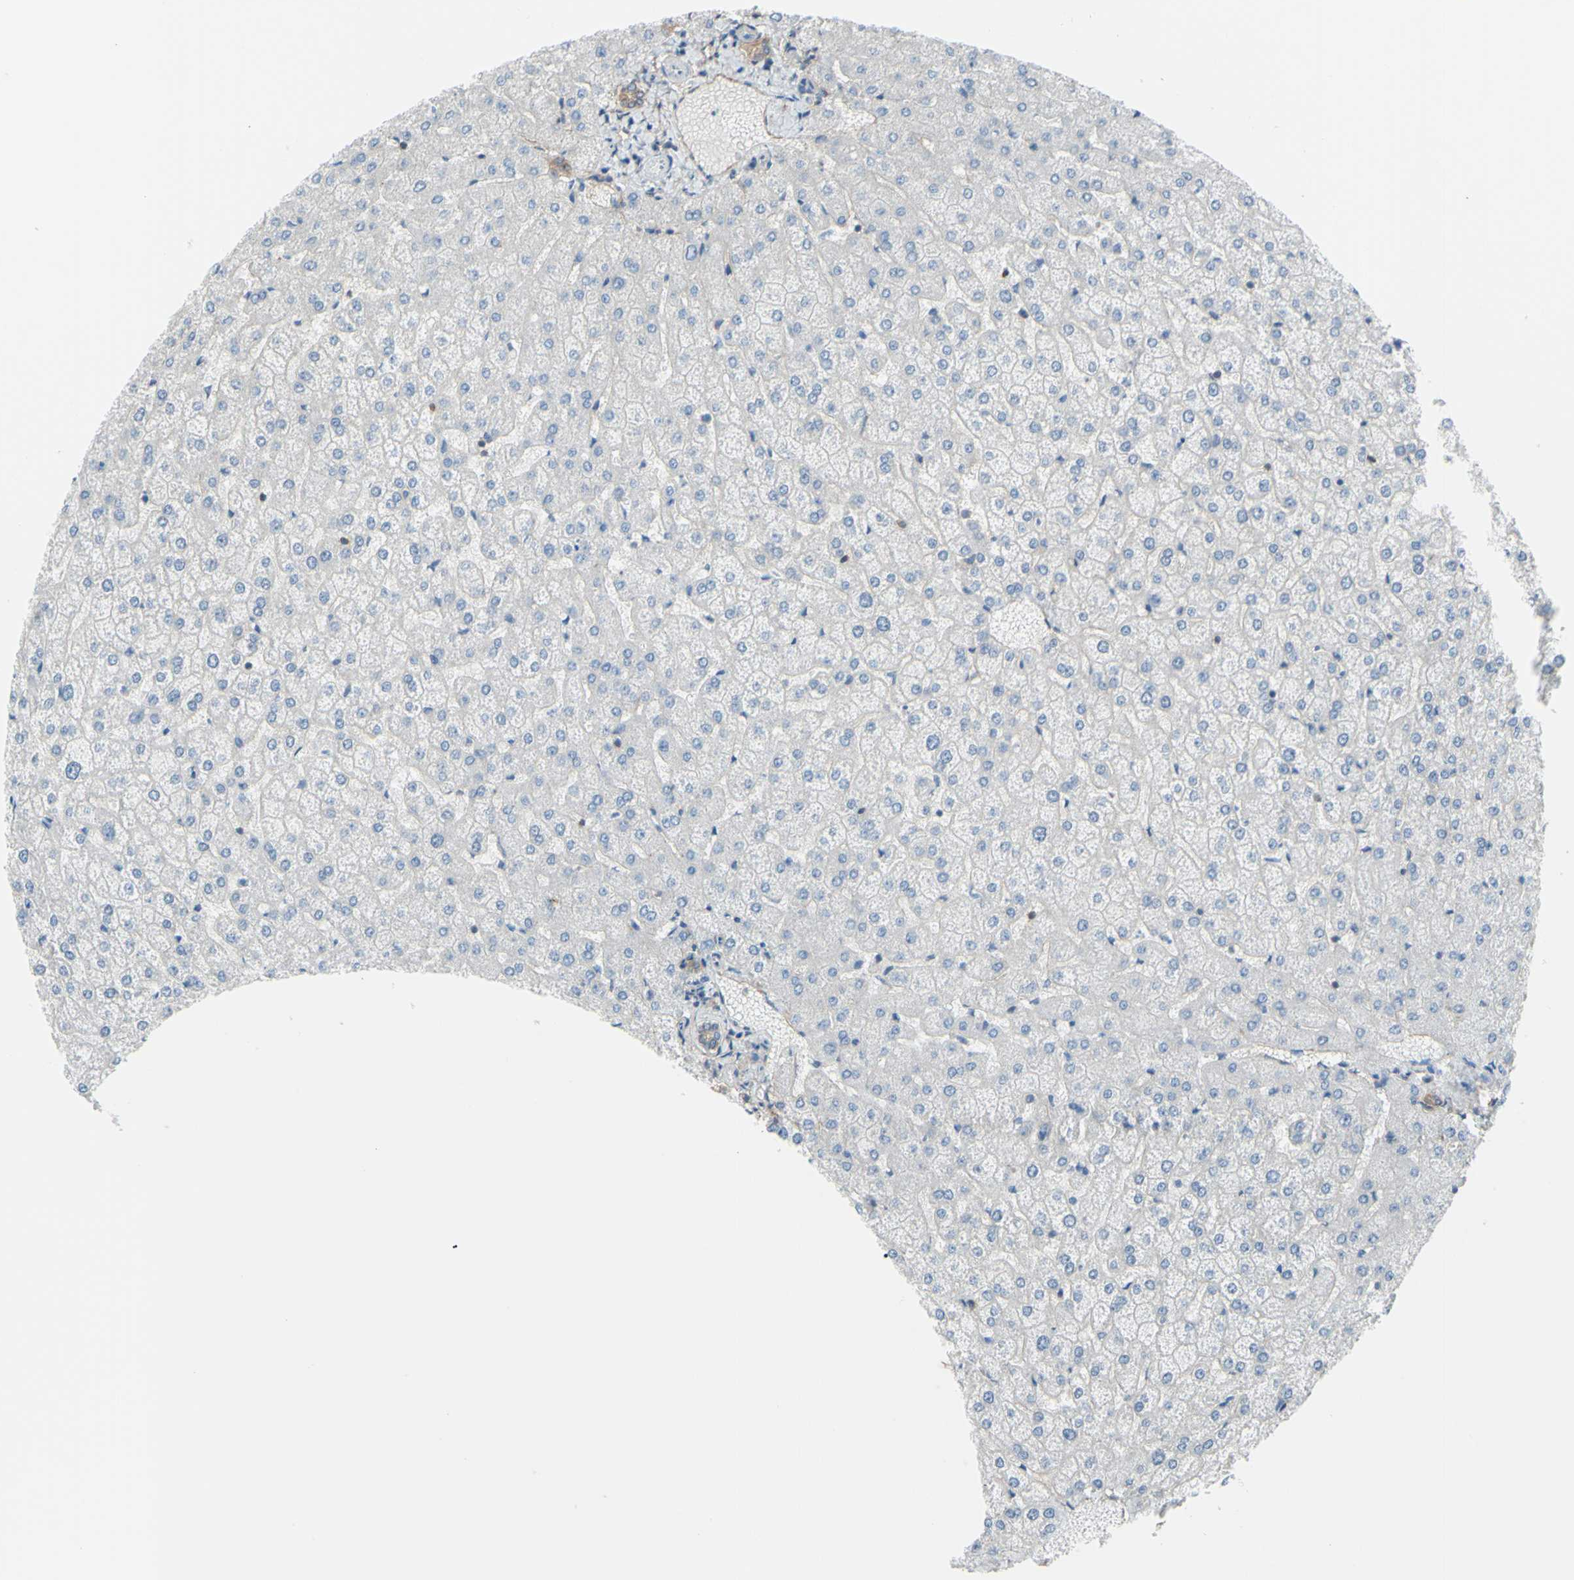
{"staining": {"intensity": "moderate", "quantity": ">75%", "location": "cytoplasmic/membranous"}, "tissue": "liver", "cell_type": "Cholangiocytes", "image_type": "normal", "snomed": [{"axis": "morphology", "description": "Normal tissue, NOS"}, {"axis": "topography", "description": "Liver"}], "caption": "The photomicrograph shows staining of benign liver, revealing moderate cytoplasmic/membranous protein positivity (brown color) within cholangiocytes.", "gene": "ADD1", "patient": {"sex": "female", "age": 32}}